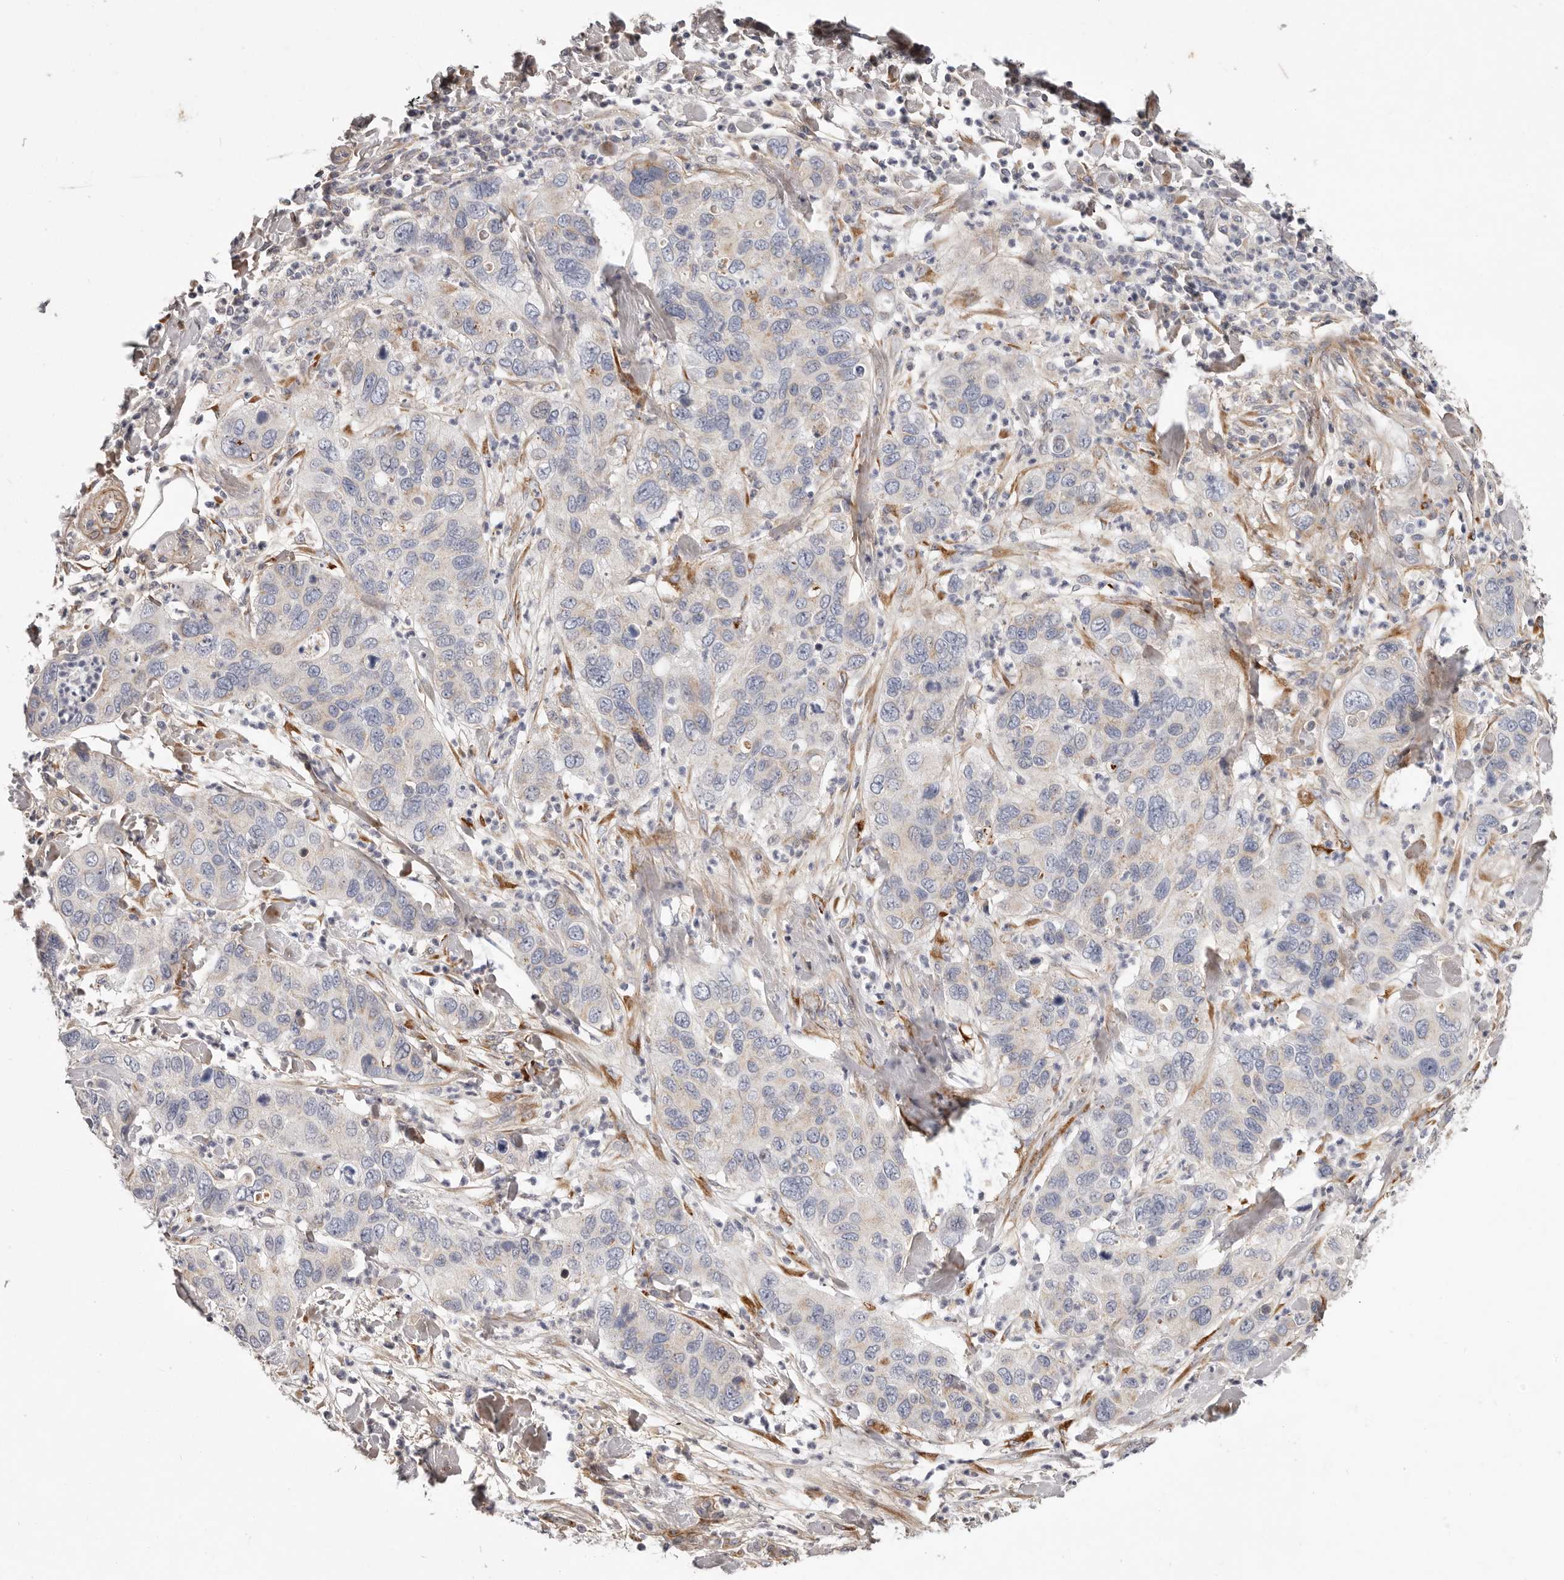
{"staining": {"intensity": "negative", "quantity": "none", "location": "none"}, "tissue": "pancreatic cancer", "cell_type": "Tumor cells", "image_type": "cancer", "snomed": [{"axis": "morphology", "description": "Adenocarcinoma, NOS"}, {"axis": "topography", "description": "Pancreas"}], "caption": "Immunohistochemistry (IHC) micrograph of neoplastic tissue: adenocarcinoma (pancreatic) stained with DAB reveals no significant protein staining in tumor cells.", "gene": "MRPS10", "patient": {"sex": "female", "age": 71}}